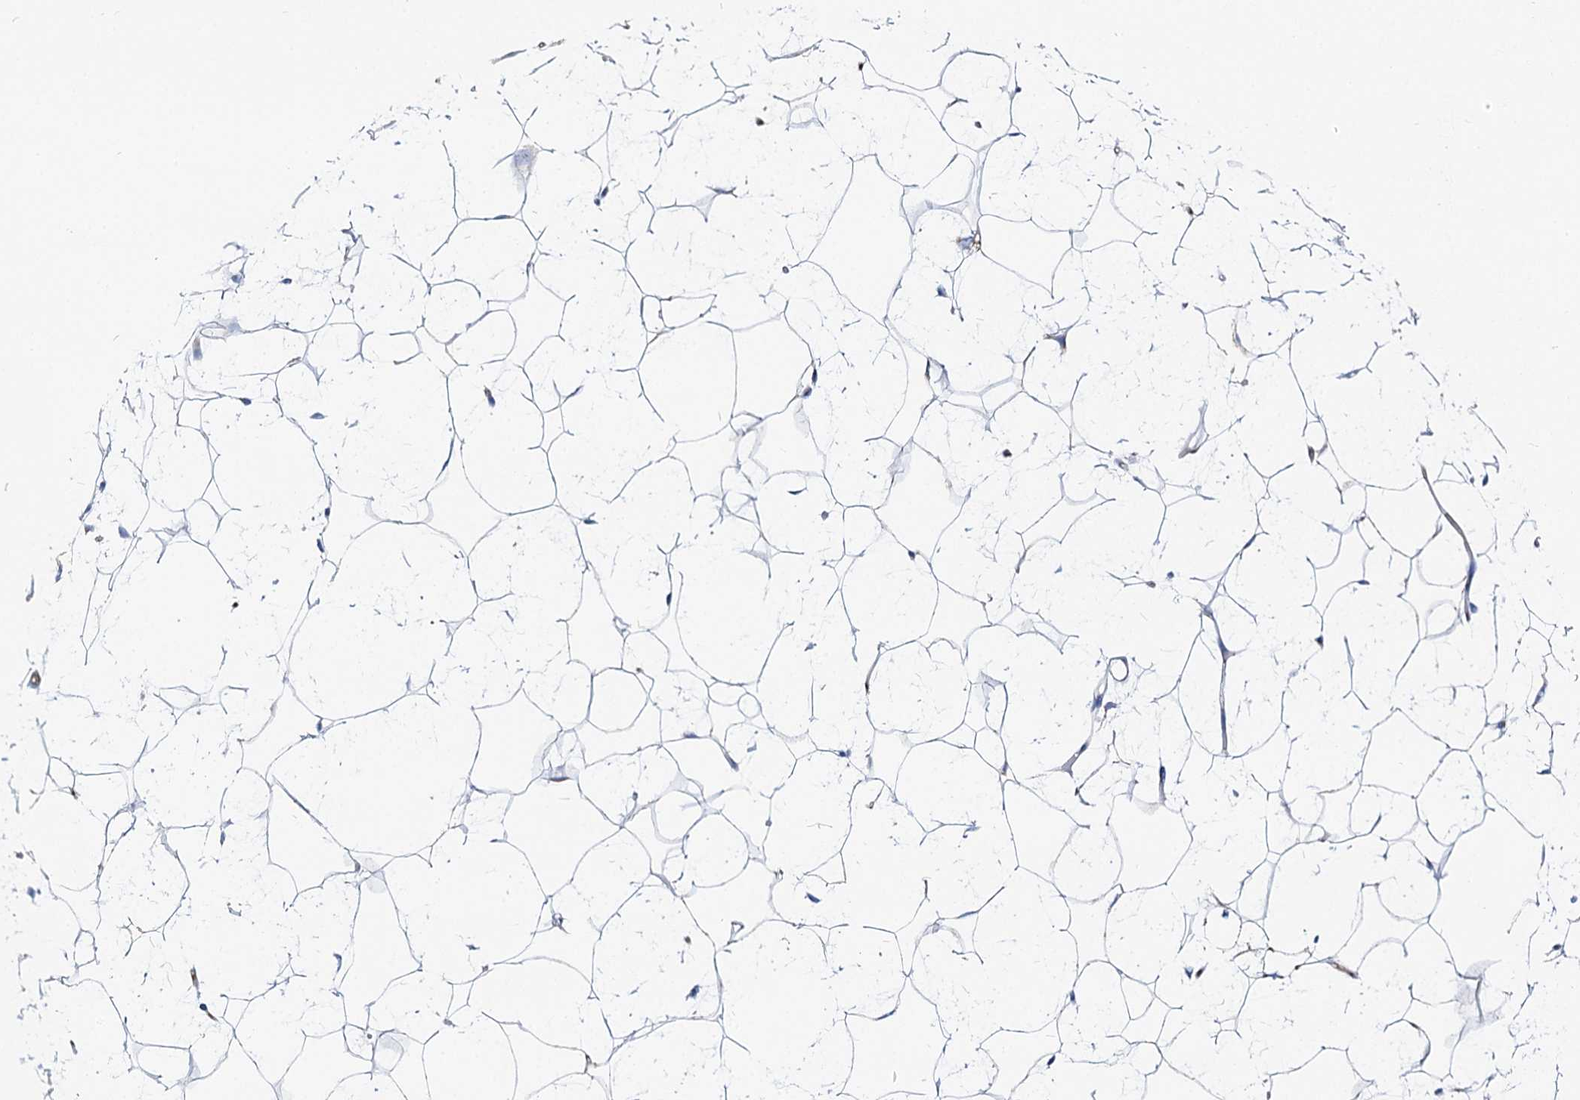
{"staining": {"intensity": "negative", "quantity": "none", "location": "none"}, "tissue": "adipose tissue", "cell_type": "Adipocytes", "image_type": "normal", "snomed": [{"axis": "morphology", "description": "Normal tissue, NOS"}, {"axis": "topography", "description": "Breast"}], "caption": "Immunohistochemistry micrograph of benign adipose tissue stained for a protein (brown), which demonstrates no expression in adipocytes.", "gene": "MCCC2", "patient": {"sex": "female", "age": 26}}